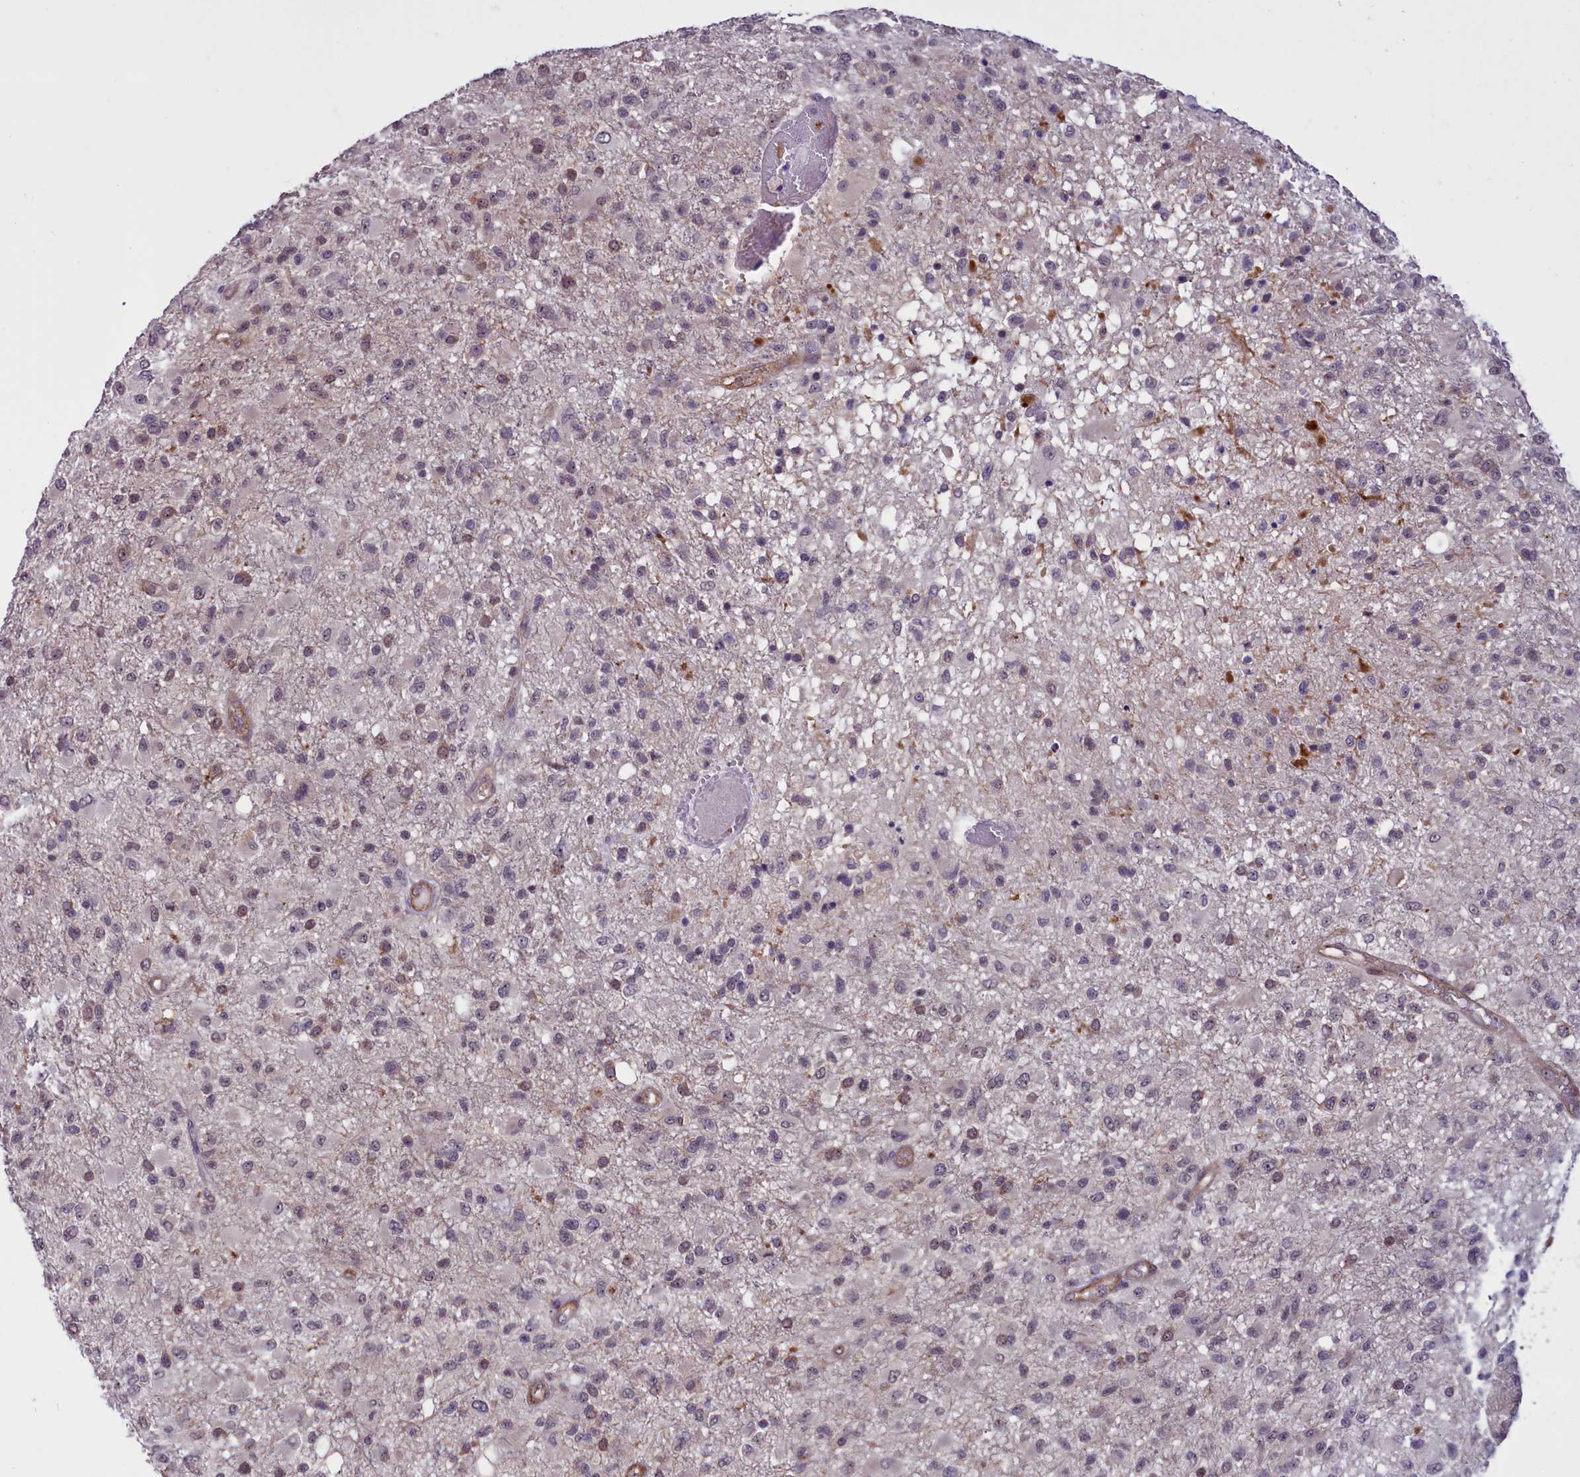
{"staining": {"intensity": "negative", "quantity": "none", "location": "none"}, "tissue": "glioma", "cell_type": "Tumor cells", "image_type": "cancer", "snomed": [{"axis": "morphology", "description": "Glioma, malignant, High grade"}, {"axis": "topography", "description": "Brain"}], "caption": "IHC micrograph of neoplastic tissue: human glioma stained with DAB (3,3'-diaminobenzidine) reveals no significant protein staining in tumor cells. (Immunohistochemistry, brightfield microscopy, high magnification).", "gene": "BCAR1", "patient": {"sex": "female", "age": 74}}